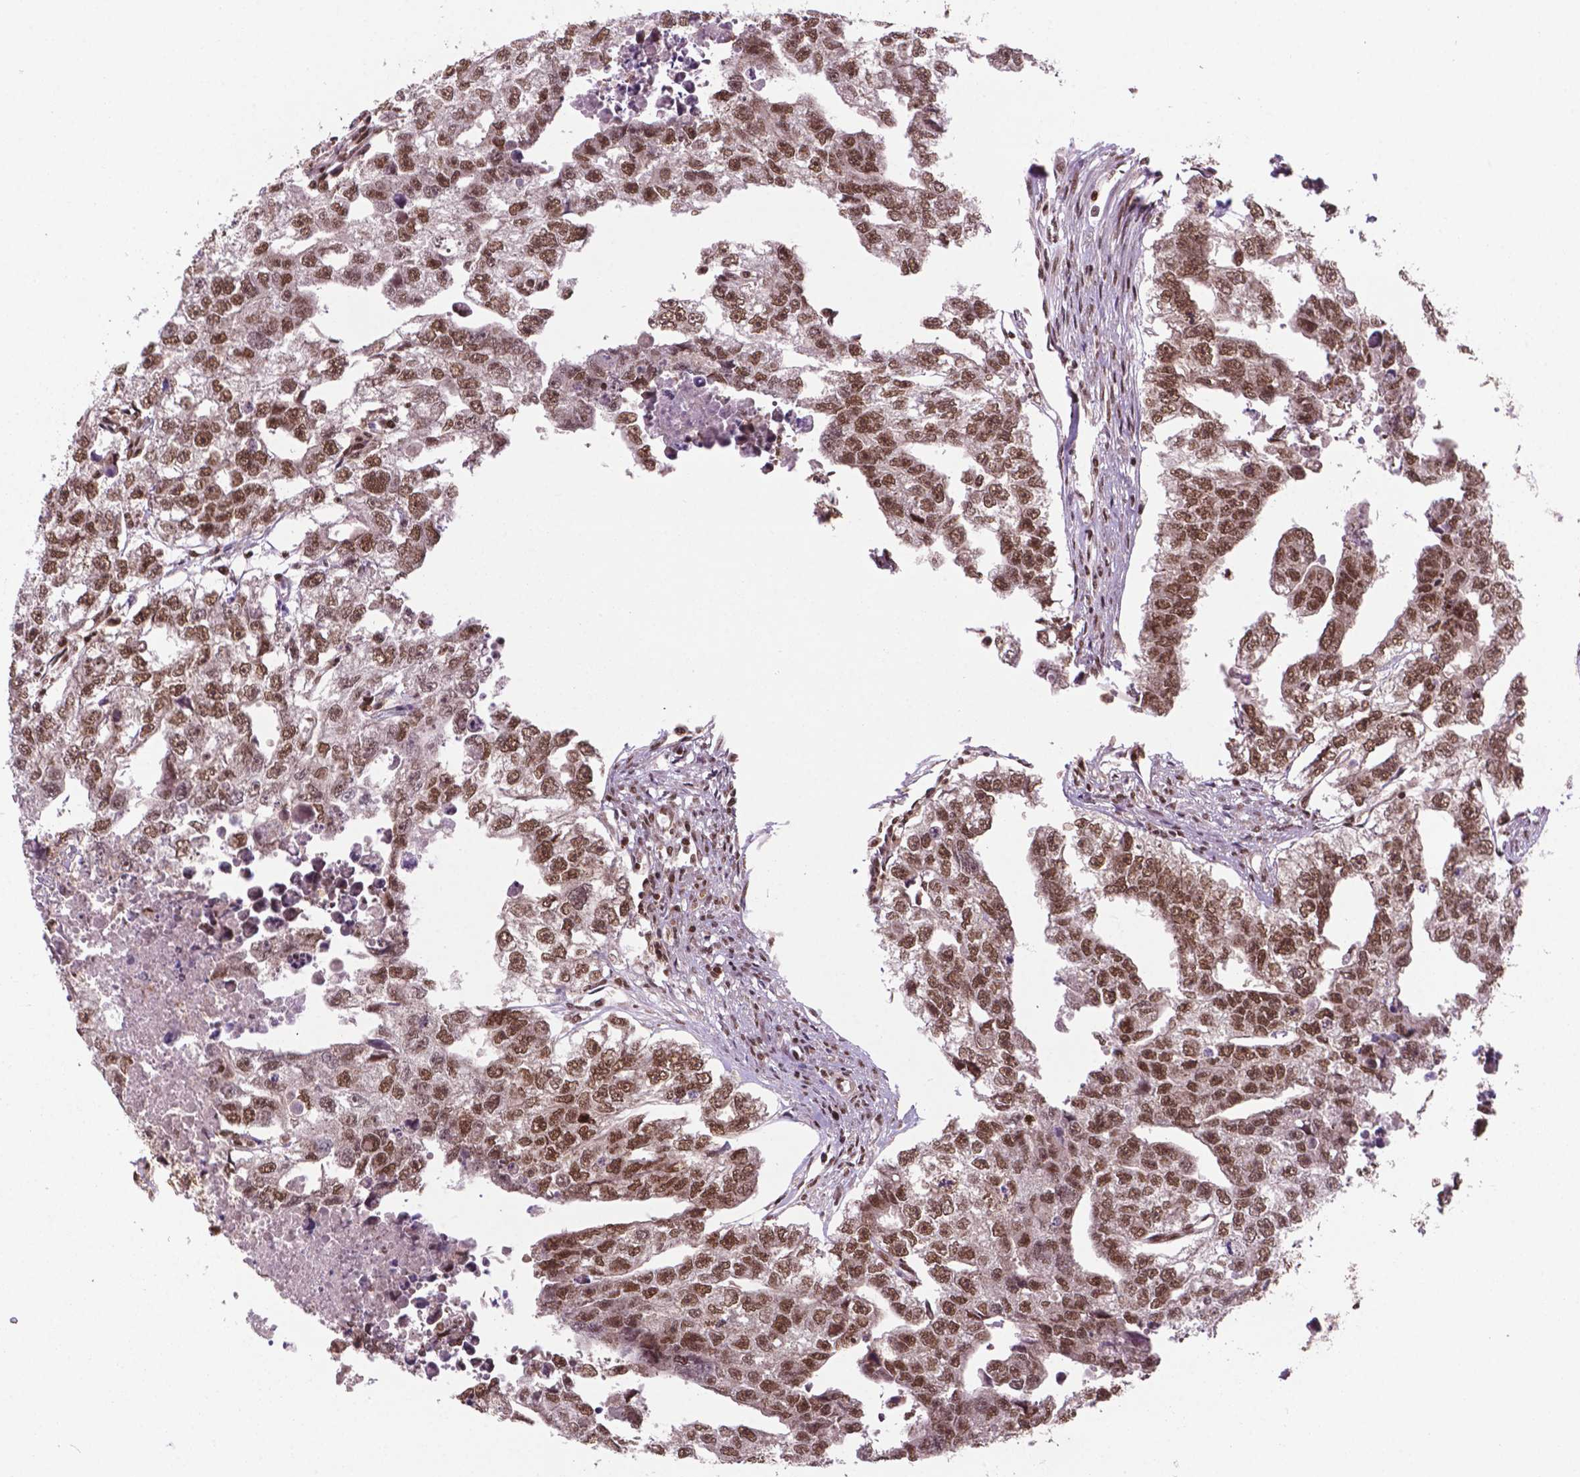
{"staining": {"intensity": "moderate", "quantity": ">75%", "location": "nuclear"}, "tissue": "testis cancer", "cell_type": "Tumor cells", "image_type": "cancer", "snomed": [{"axis": "morphology", "description": "Carcinoma, Embryonal, NOS"}, {"axis": "morphology", "description": "Teratoma, malignant, NOS"}, {"axis": "topography", "description": "Testis"}], "caption": "A brown stain shows moderate nuclear expression of a protein in human testis cancer tumor cells.", "gene": "SIRT6", "patient": {"sex": "male", "age": 44}}